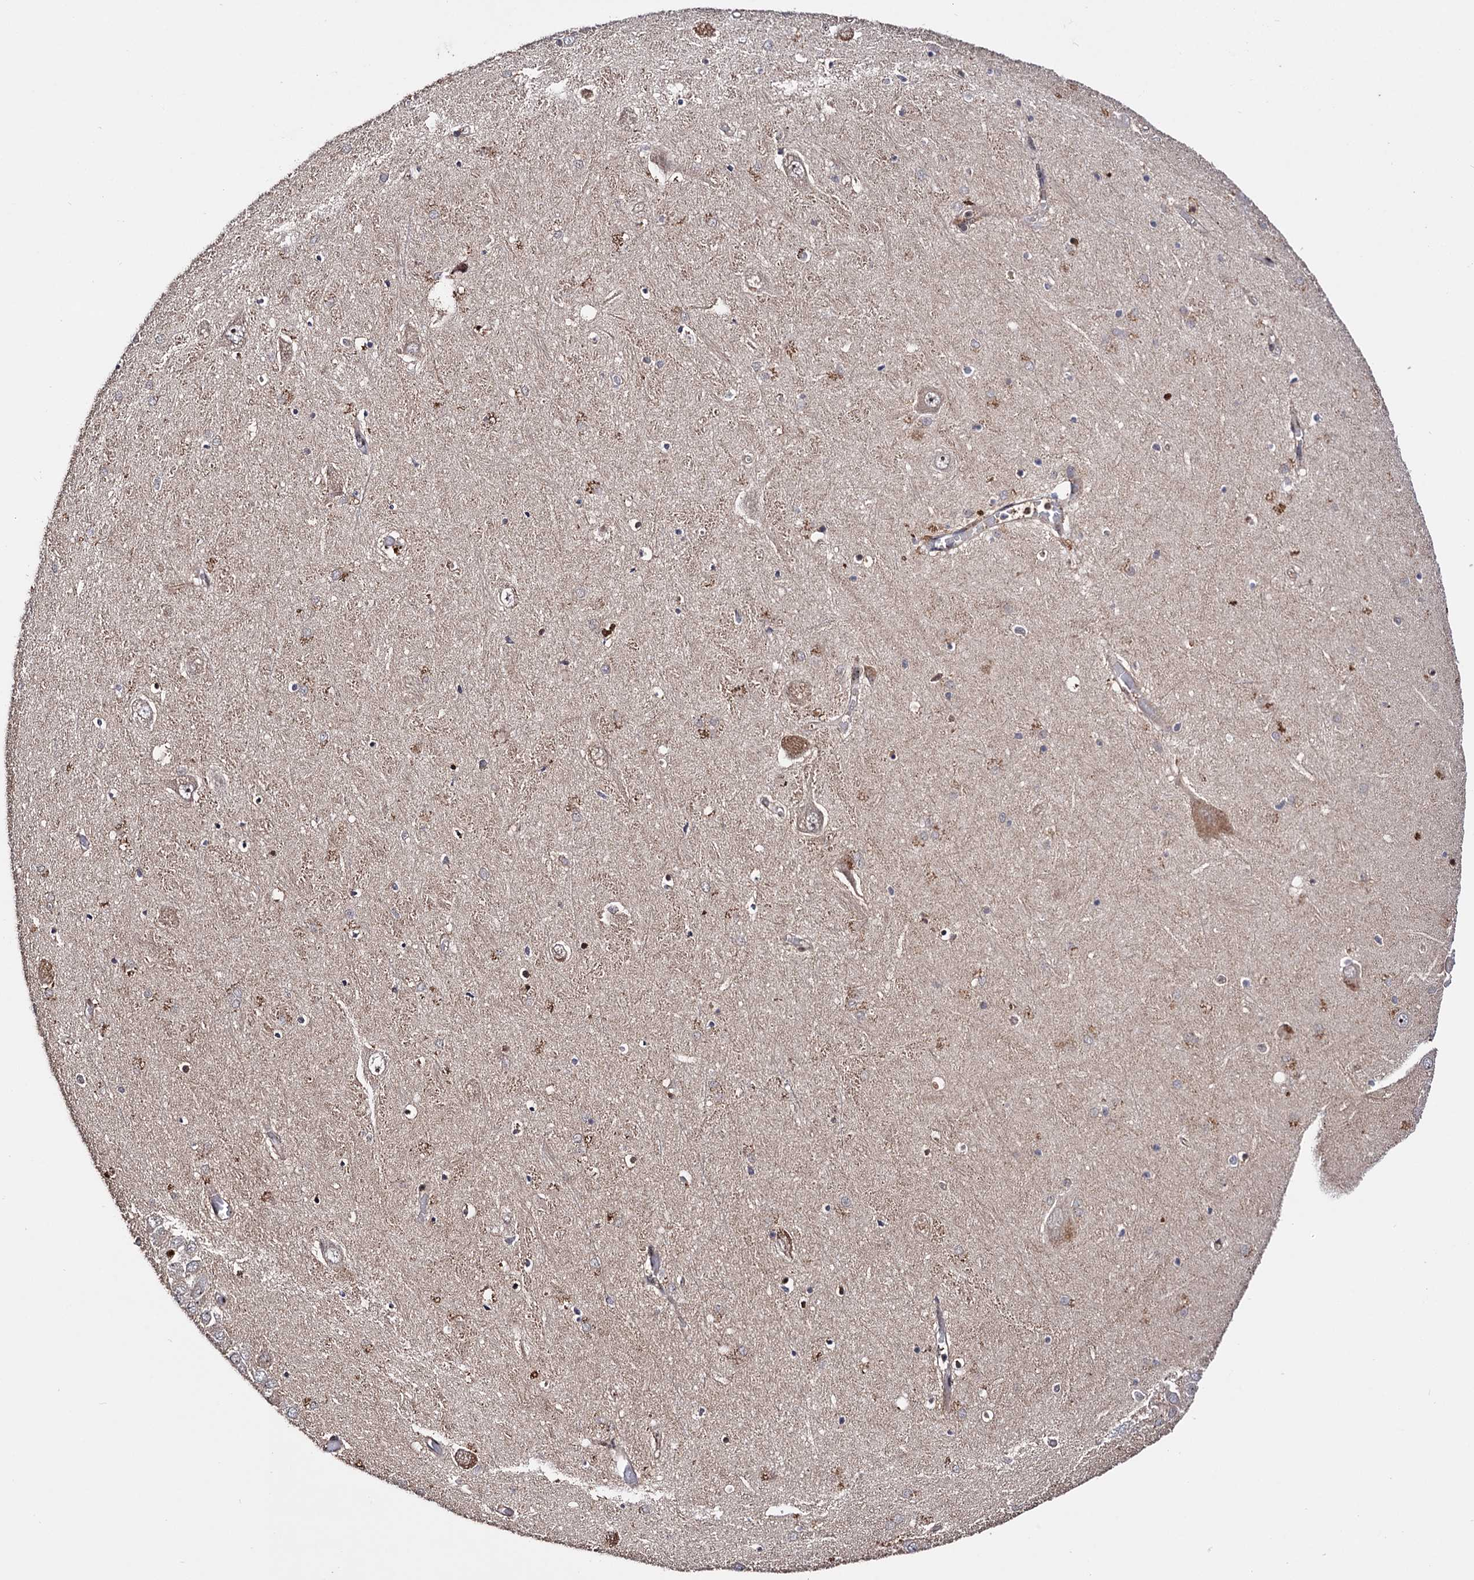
{"staining": {"intensity": "moderate", "quantity": "<25%", "location": "cytoplasmic/membranous,nuclear"}, "tissue": "hippocampus", "cell_type": "Glial cells", "image_type": "normal", "snomed": [{"axis": "morphology", "description": "Normal tissue, NOS"}, {"axis": "topography", "description": "Hippocampus"}], "caption": "Immunohistochemistry (DAB (3,3'-diaminobenzidine)) staining of normal hippocampus demonstrates moderate cytoplasmic/membranous,nuclear protein staining in approximately <25% of glial cells.", "gene": "PIGB", "patient": {"sex": "male", "age": 70}}